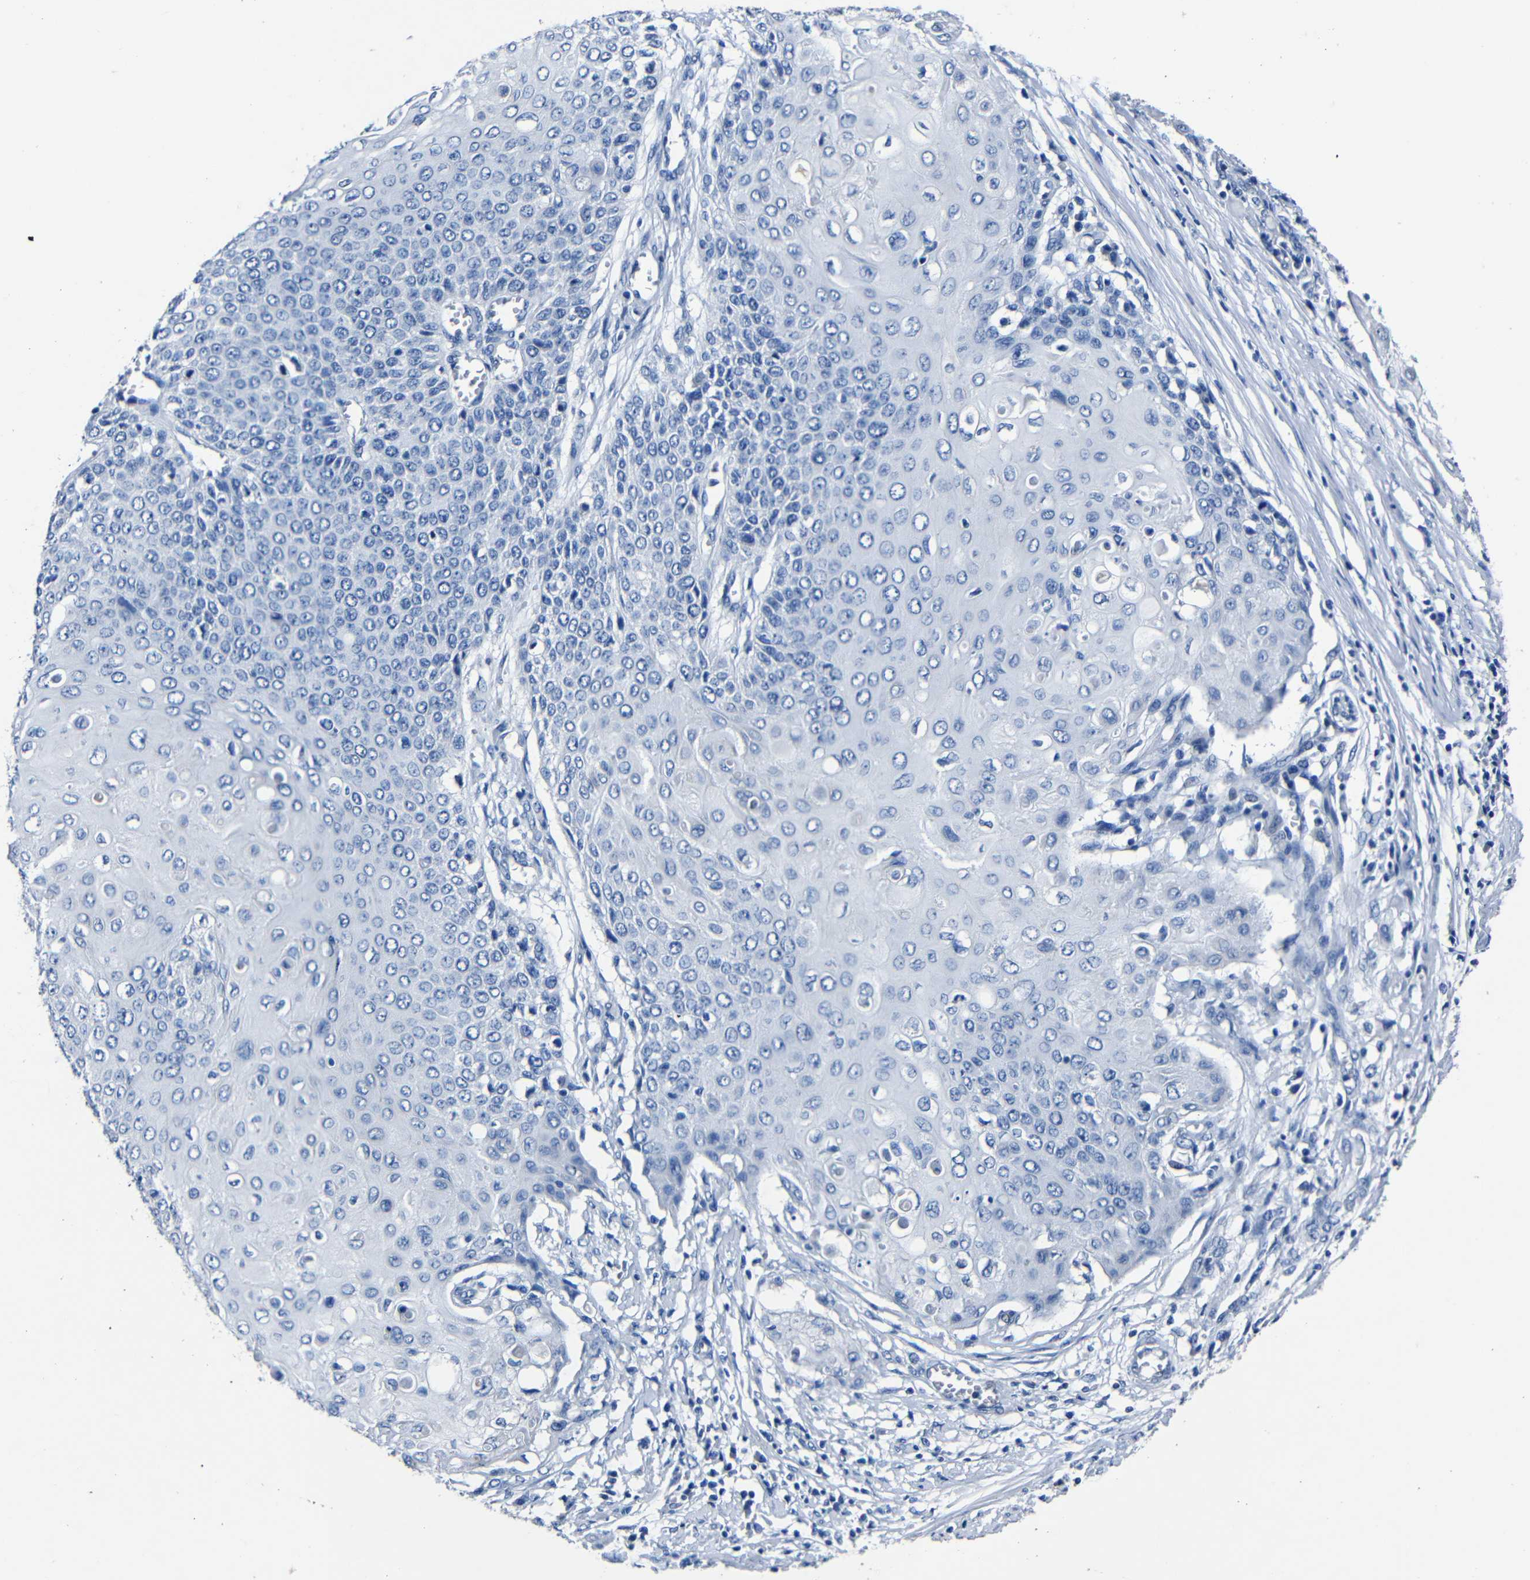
{"staining": {"intensity": "negative", "quantity": "none", "location": "none"}, "tissue": "cervical cancer", "cell_type": "Tumor cells", "image_type": "cancer", "snomed": [{"axis": "morphology", "description": "Squamous cell carcinoma, NOS"}, {"axis": "topography", "description": "Cervix"}], "caption": "Tumor cells are negative for protein expression in human cervical cancer (squamous cell carcinoma). (Stains: DAB IHC with hematoxylin counter stain, Microscopy: brightfield microscopy at high magnification).", "gene": "NCMAP", "patient": {"sex": "female", "age": 39}}